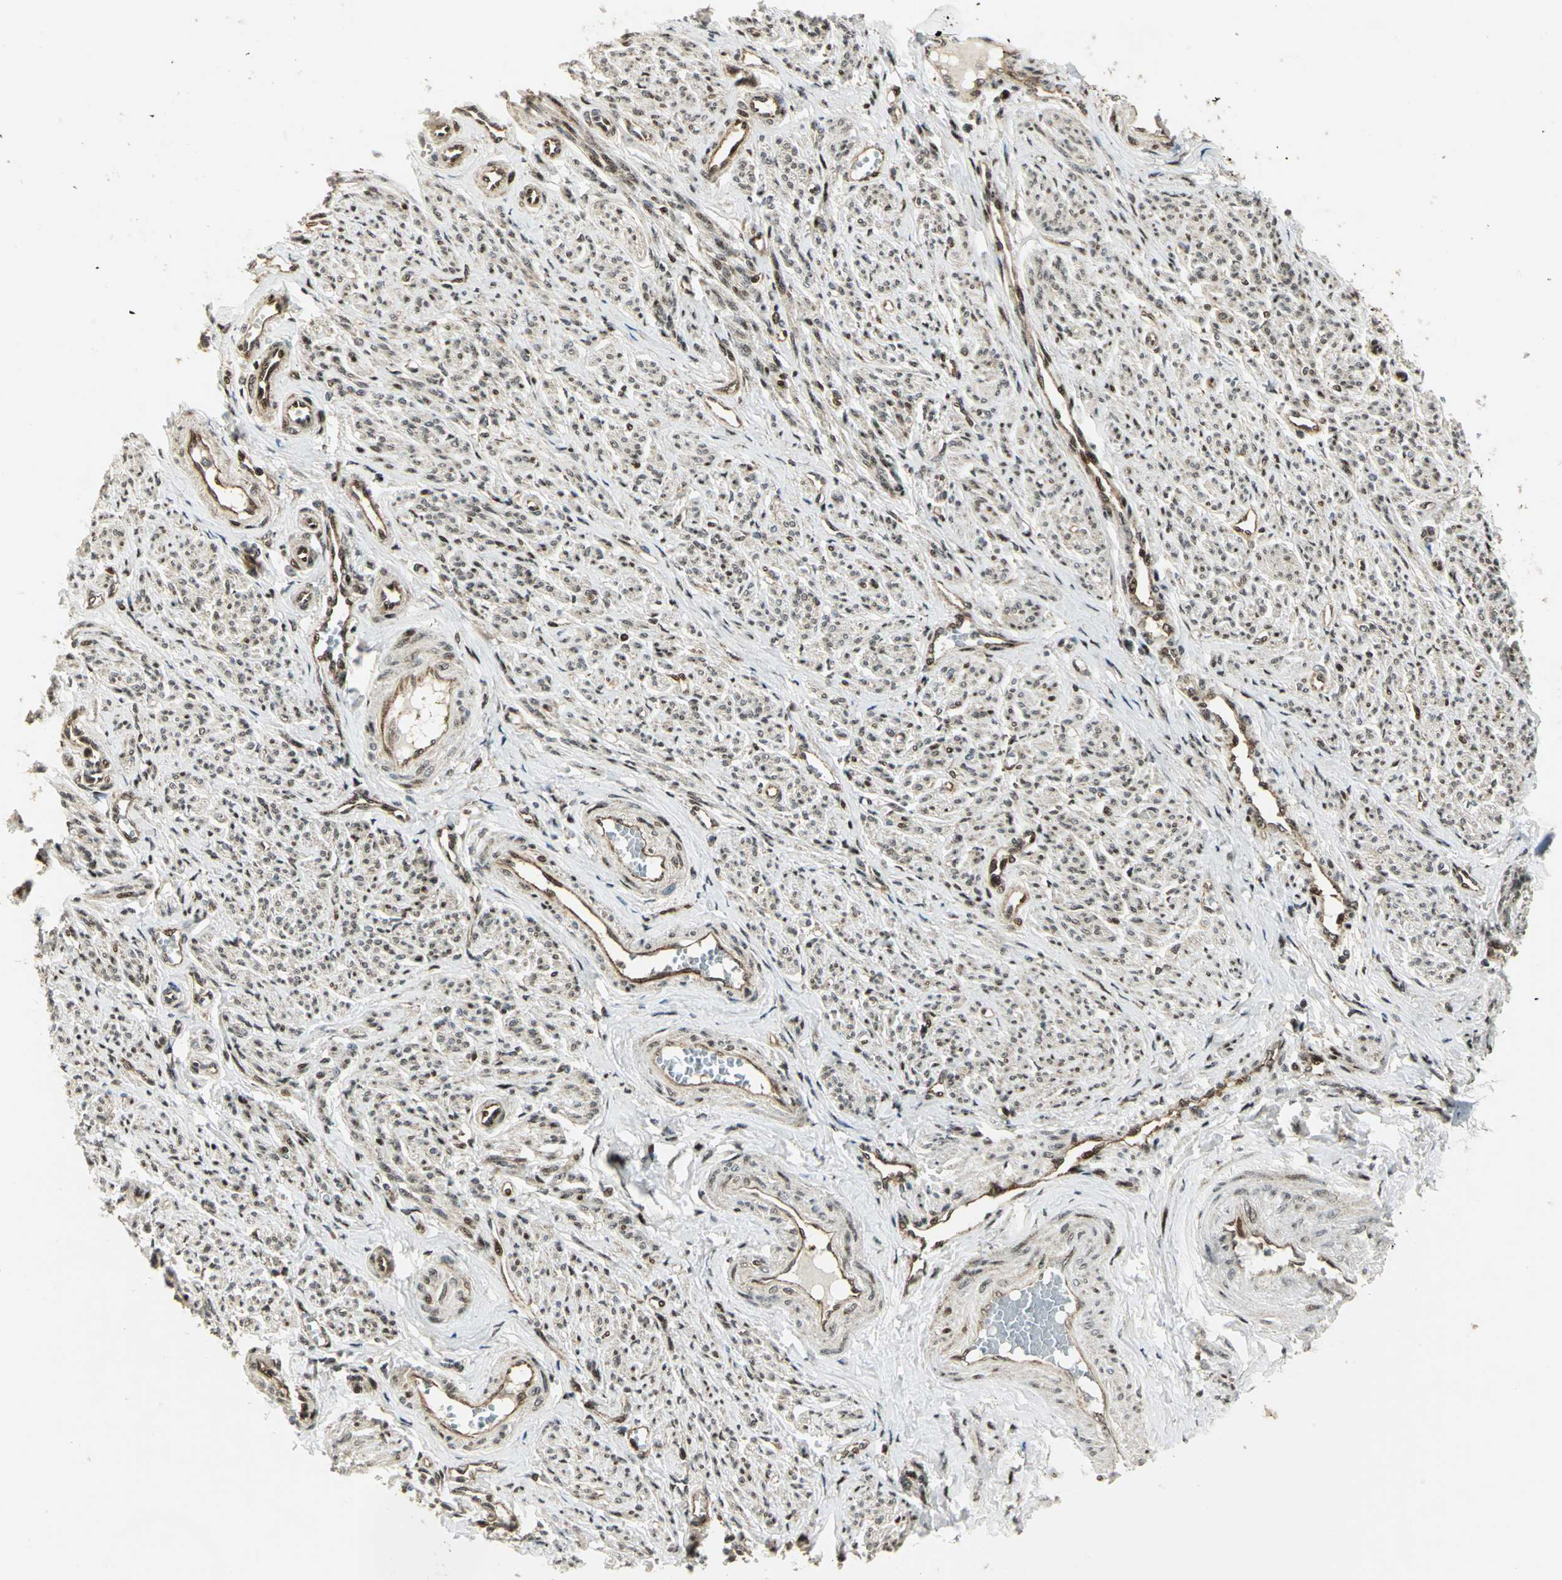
{"staining": {"intensity": "strong", "quantity": ">75%", "location": "cytoplasmic/membranous,nuclear"}, "tissue": "smooth muscle", "cell_type": "Smooth muscle cells", "image_type": "normal", "snomed": [{"axis": "morphology", "description": "Normal tissue, NOS"}, {"axis": "topography", "description": "Smooth muscle"}], "caption": "Protein analysis of normal smooth muscle demonstrates strong cytoplasmic/membranous,nuclear expression in approximately >75% of smooth muscle cells. Nuclei are stained in blue.", "gene": "COPS5", "patient": {"sex": "female", "age": 65}}